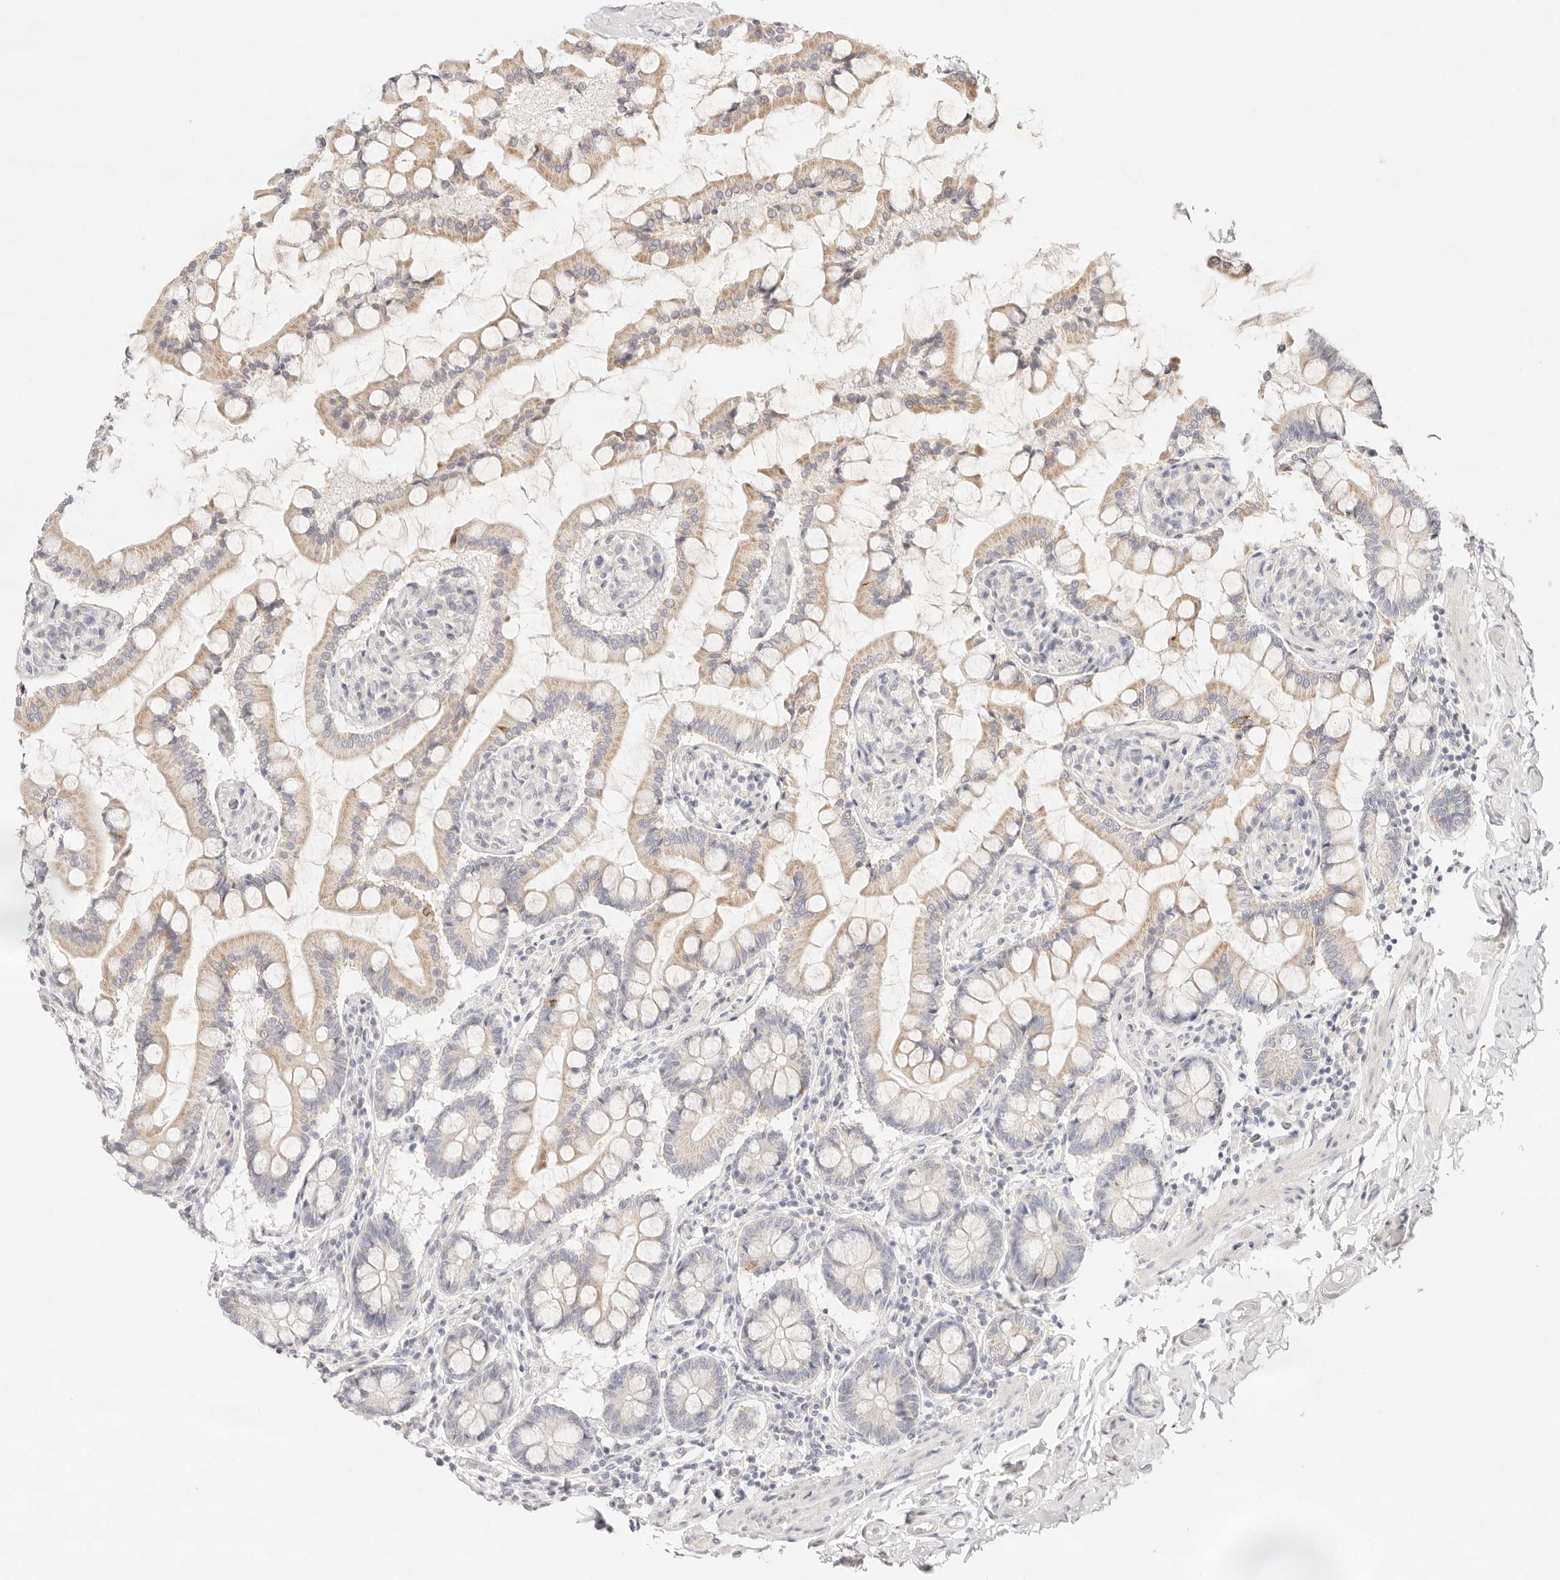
{"staining": {"intensity": "moderate", "quantity": "25%-75%", "location": "cytoplasmic/membranous"}, "tissue": "small intestine", "cell_type": "Glandular cells", "image_type": "normal", "snomed": [{"axis": "morphology", "description": "Normal tissue, NOS"}, {"axis": "topography", "description": "Small intestine"}], "caption": "This is a photomicrograph of immunohistochemistry staining of unremarkable small intestine, which shows moderate positivity in the cytoplasmic/membranous of glandular cells.", "gene": "GPR156", "patient": {"sex": "male", "age": 41}}